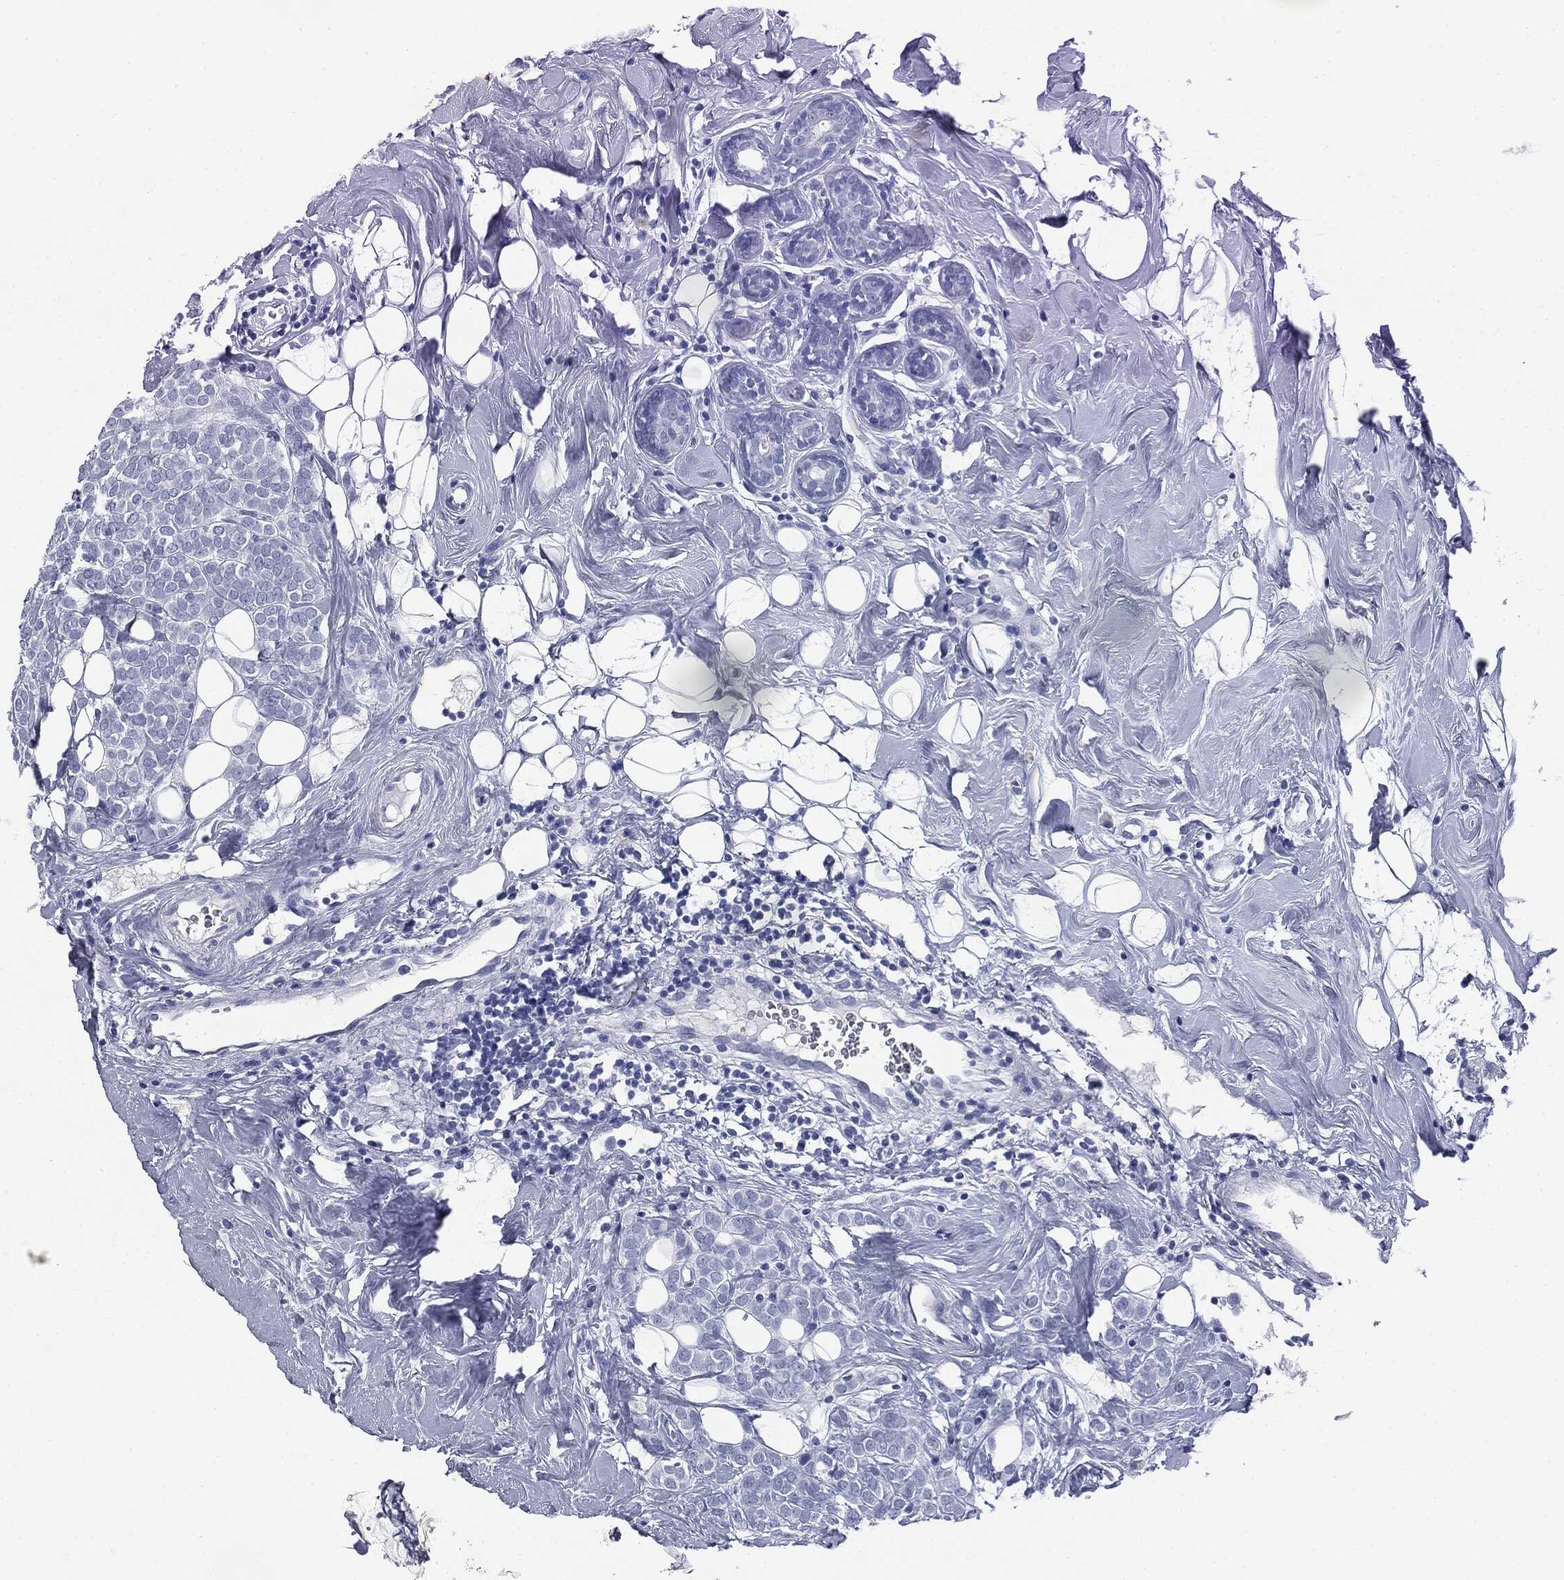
{"staining": {"intensity": "negative", "quantity": "none", "location": "none"}, "tissue": "breast cancer", "cell_type": "Tumor cells", "image_type": "cancer", "snomed": [{"axis": "morphology", "description": "Lobular carcinoma"}, {"axis": "topography", "description": "Breast"}], "caption": "The photomicrograph demonstrates no staining of tumor cells in breast cancer.", "gene": "ATP2A1", "patient": {"sex": "female", "age": 49}}